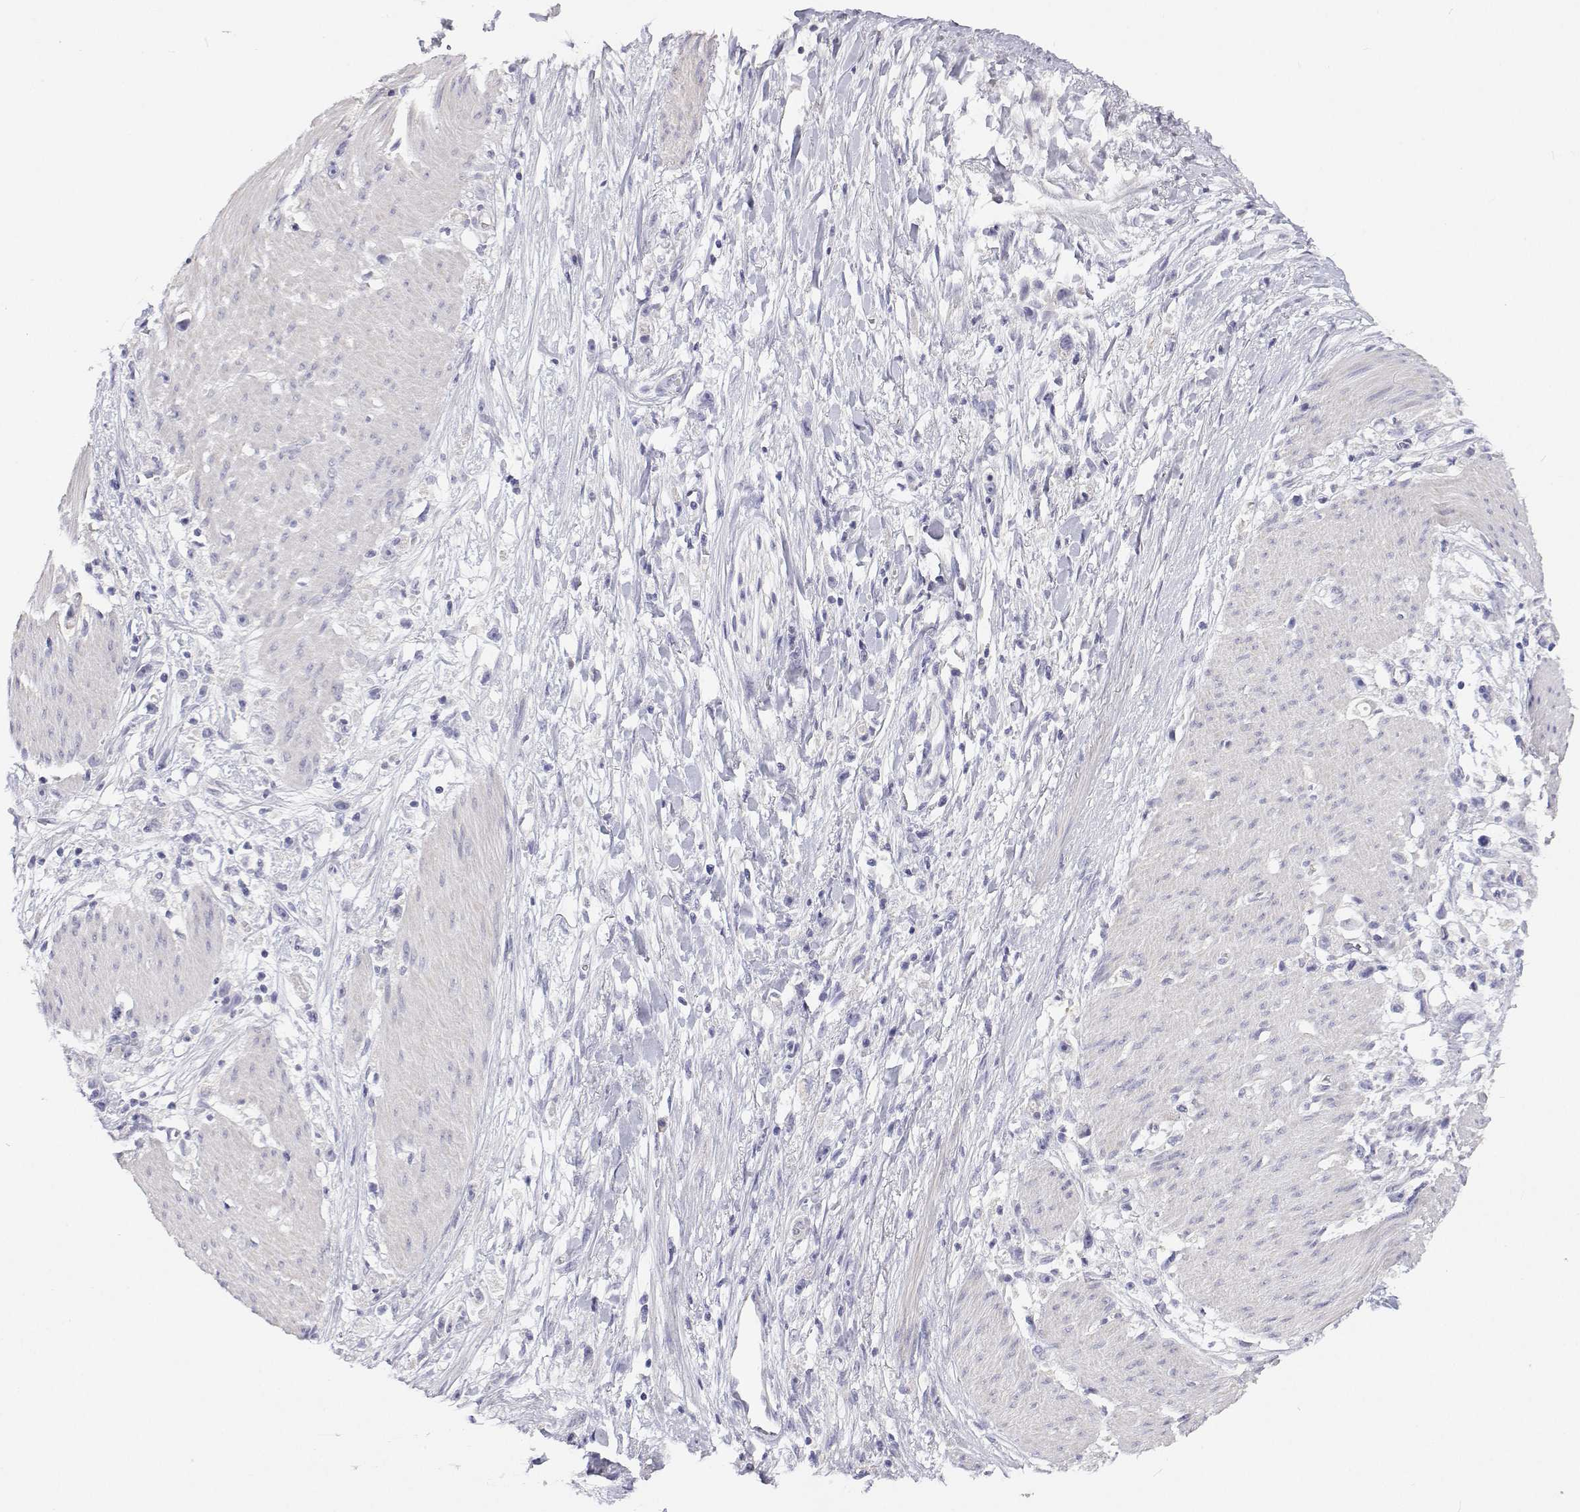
{"staining": {"intensity": "negative", "quantity": "none", "location": "none"}, "tissue": "stomach cancer", "cell_type": "Tumor cells", "image_type": "cancer", "snomed": [{"axis": "morphology", "description": "Adenocarcinoma, NOS"}, {"axis": "topography", "description": "Stomach"}], "caption": "IHC histopathology image of neoplastic tissue: stomach cancer (adenocarcinoma) stained with DAB (3,3'-diaminobenzidine) displays no significant protein positivity in tumor cells.", "gene": "ANKRD65", "patient": {"sex": "female", "age": 59}}